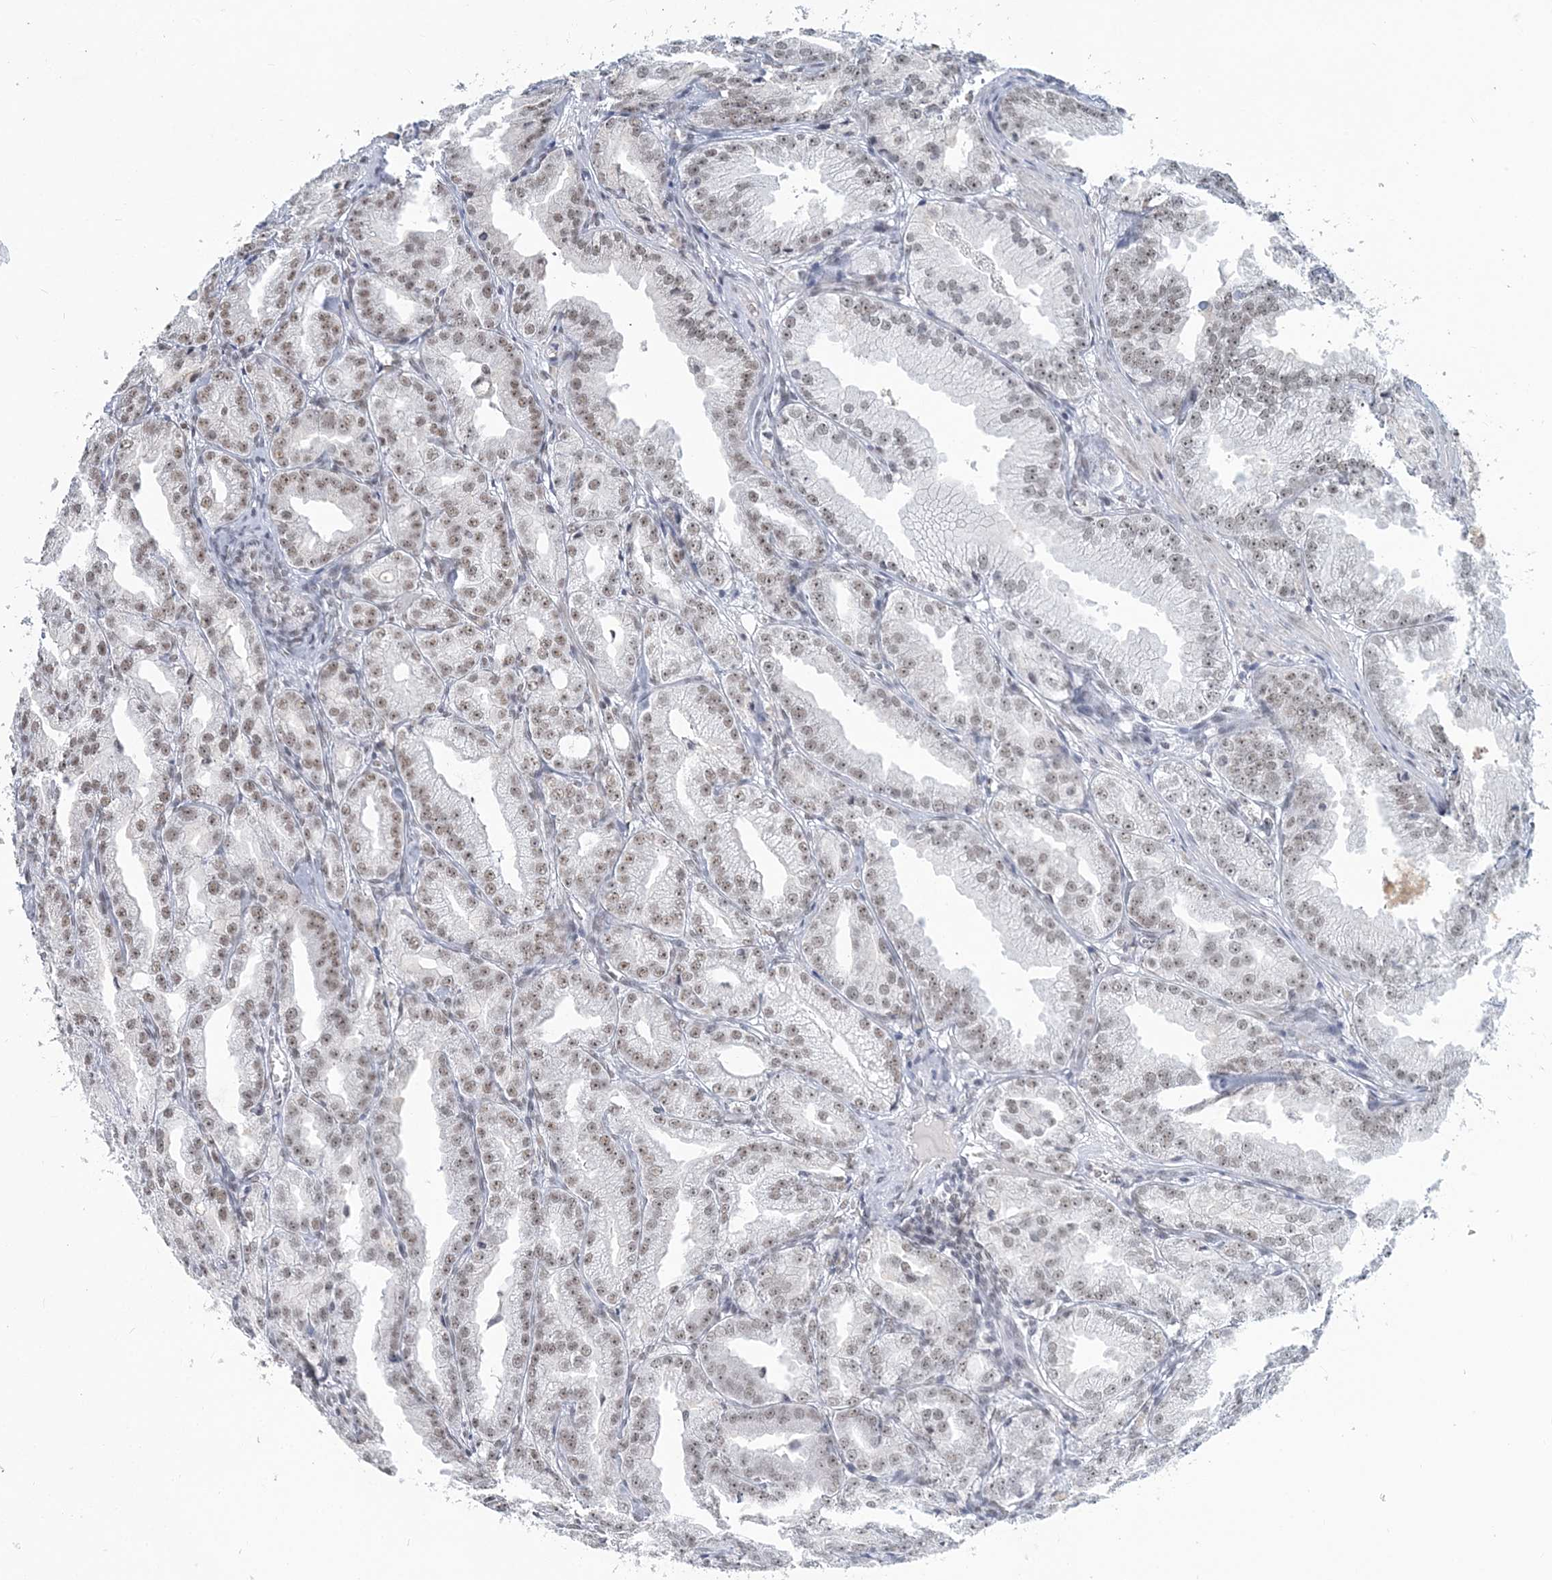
{"staining": {"intensity": "weak", "quantity": ">75%", "location": "nuclear"}, "tissue": "prostate cancer", "cell_type": "Tumor cells", "image_type": "cancer", "snomed": [{"axis": "morphology", "description": "Adenocarcinoma, High grade"}, {"axis": "topography", "description": "Prostate"}], "caption": "Tumor cells demonstrate low levels of weak nuclear expression in approximately >75% of cells in high-grade adenocarcinoma (prostate).", "gene": "PLRG1", "patient": {"sex": "male", "age": 61}}